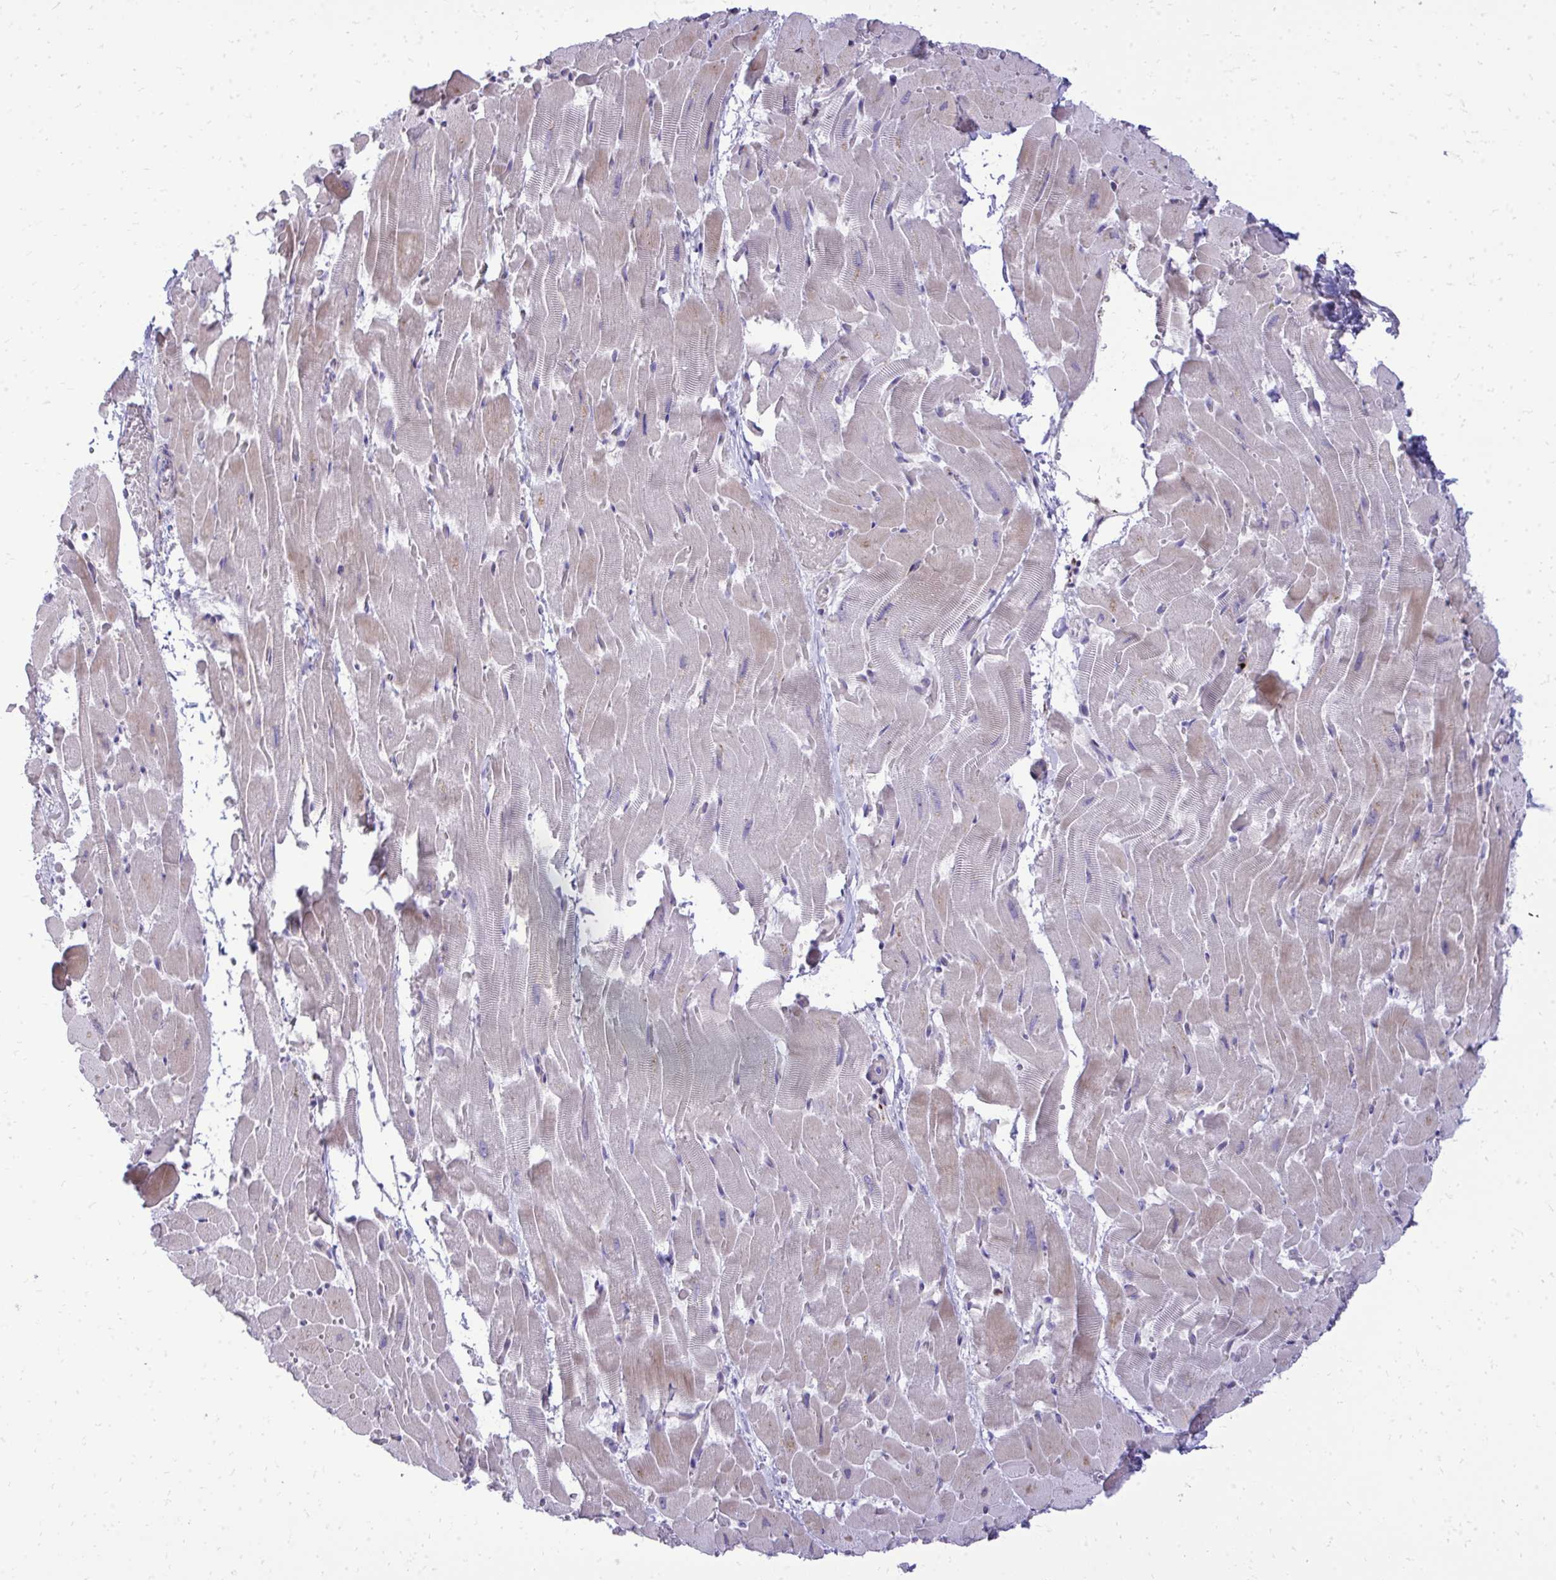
{"staining": {"intensity": "weak", "quantity": "<25%", "location": "cytoplasmic/membranous"}, "tissue": "heart muscle", "cell_type": "Cardiomyocytes", "image_type": "normal", "snomed": [{"axis": "morphology", "description": "Normal tissue, NOS"}, {"axis": "topography", "description": "Heart"}], "caption": "Heart muscle stained for a protein using immunohistochemistry displays no expression cardiomyocytes.", "gene": "DLX4", "patient": {"sex": "male", "age": 37}}